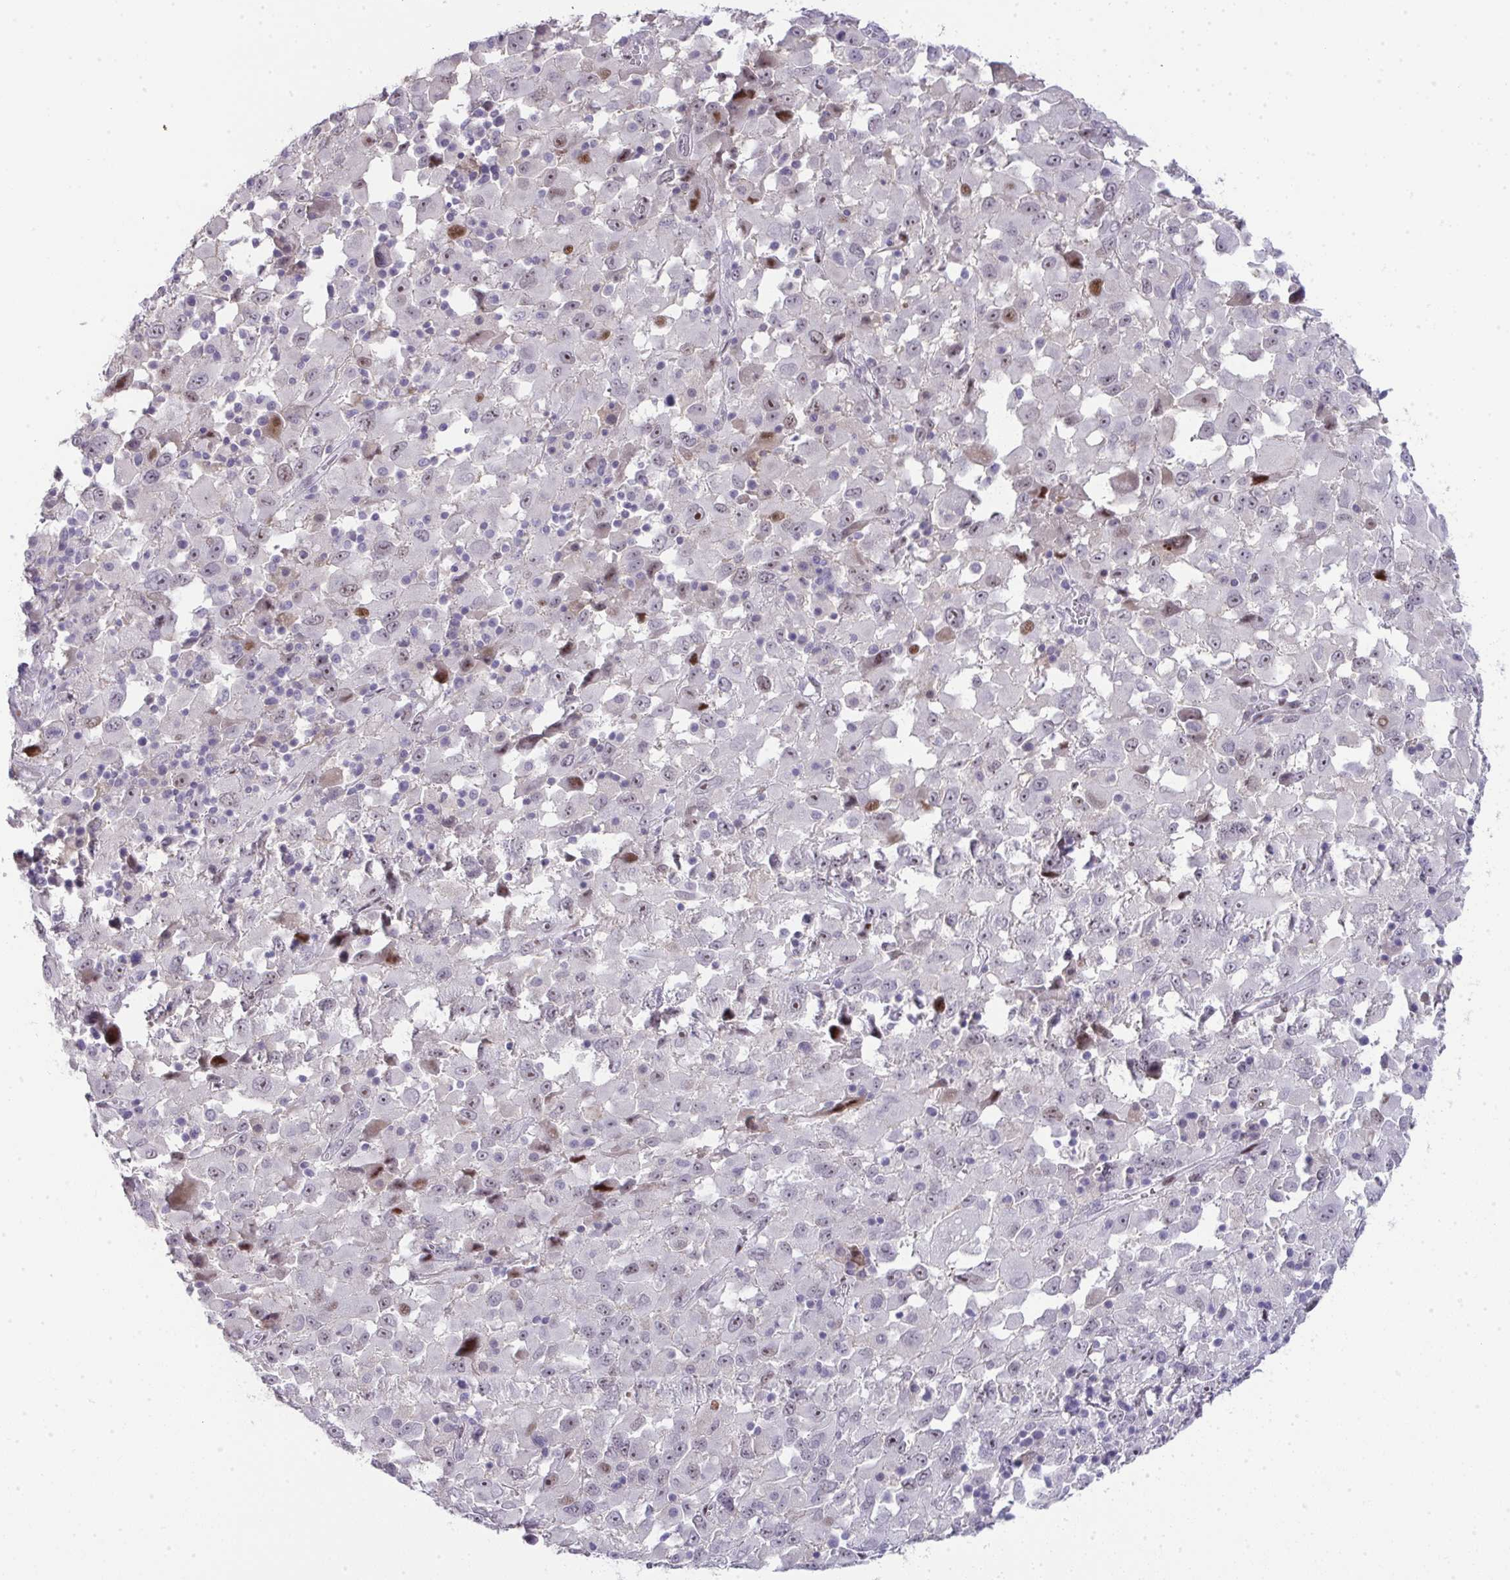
{"staining": {"intensity": "moderate", "quantity": "<25%", "location": "nuclear"}, "tissue": "melanoma", "cell_type": "Tumor cells", "image_type": "cancer", "snomed": [{"axis": "morphology", "description": "Malignant melanoma, Metastatic site"}, {"axis": "topography", "description": "Soft tissue"}], "caption": "Protein staining shows moderate nuclear staining in approximately <25% of tumor cells in melanoma.", "gene": "GALNT16", "patient": {"sex": "male", "age": 50}}